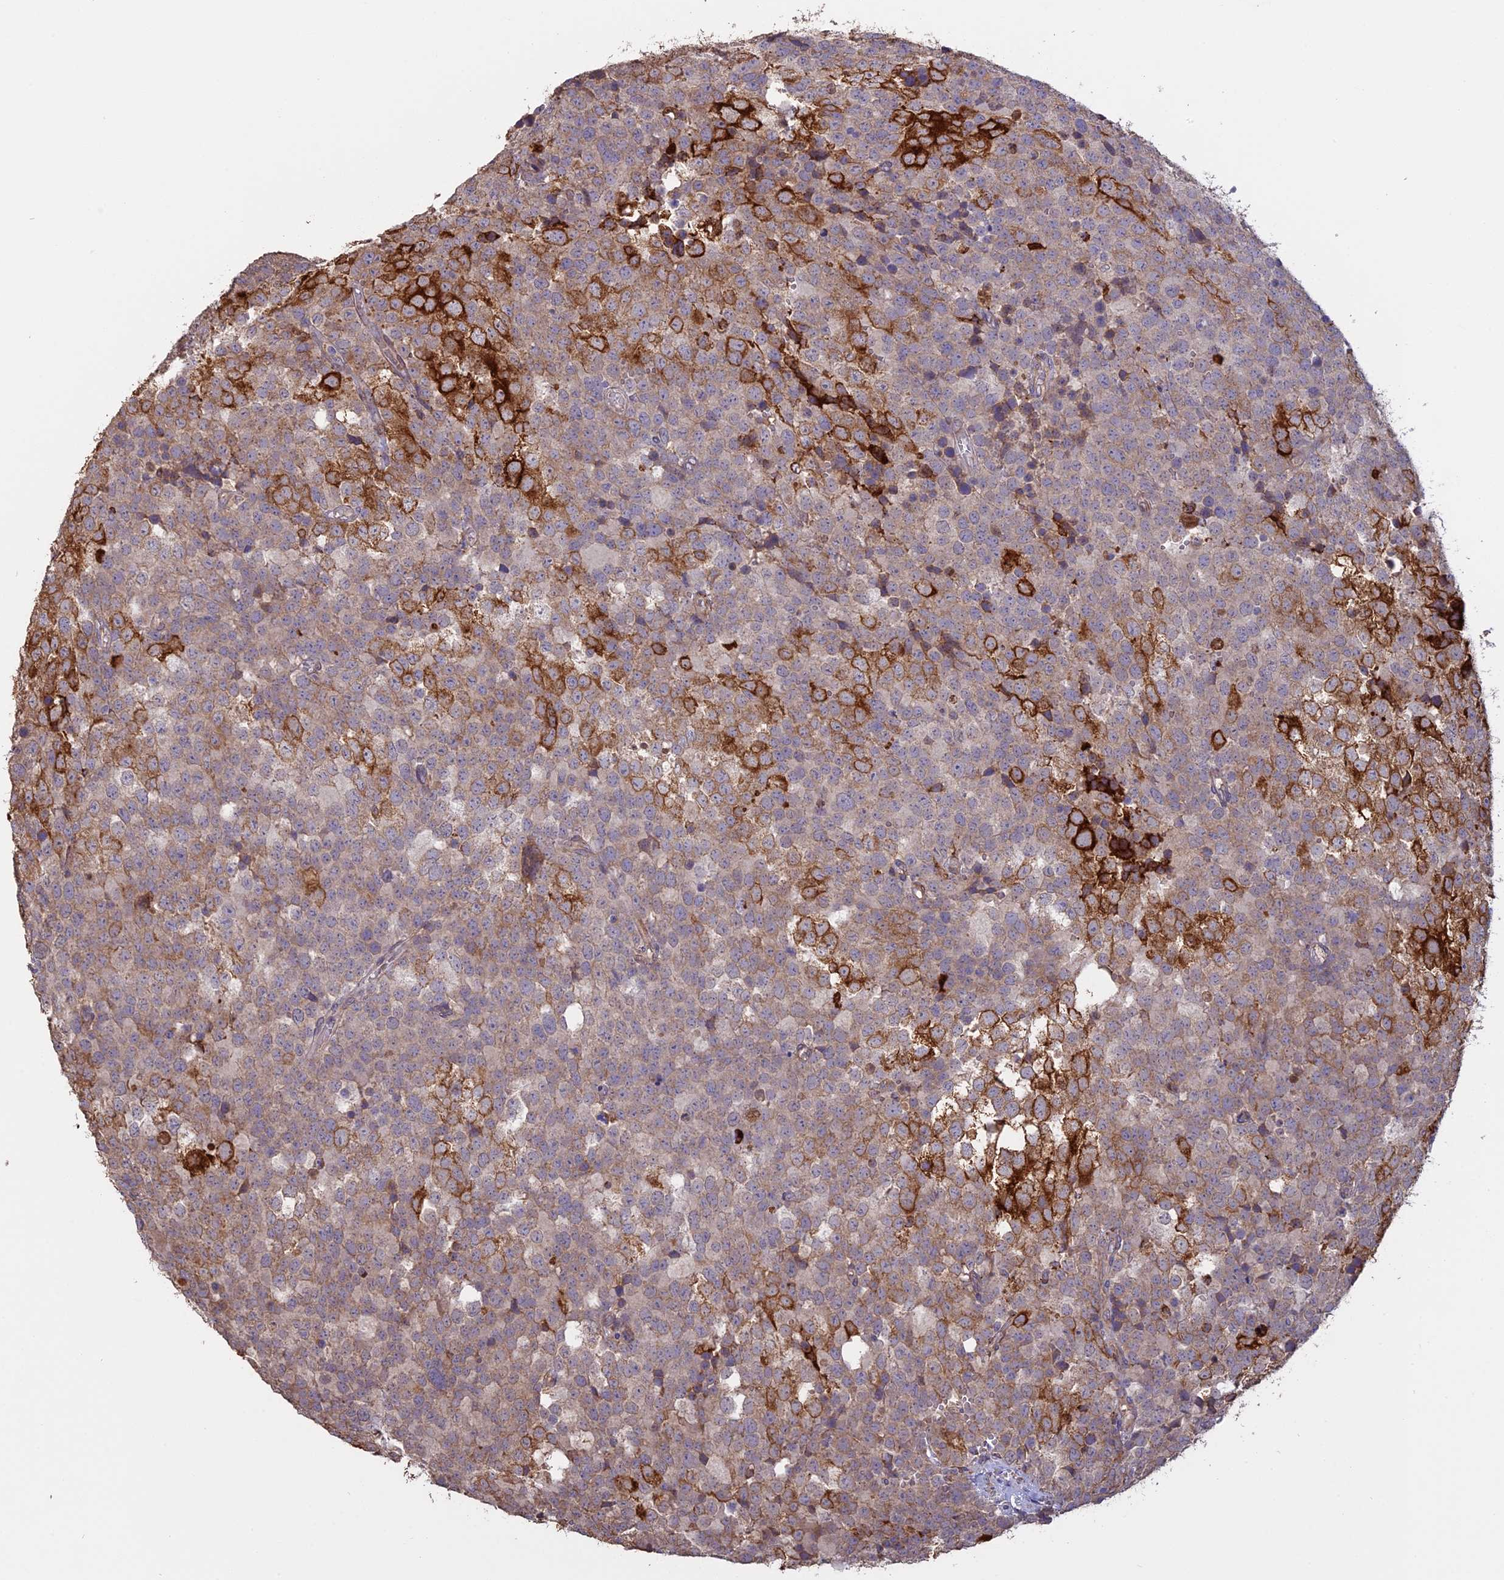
{"staining": {"intensity": "strong", "quantity": "<25%", "location": "cytoplasmic/membranous"}, "tissue": "testis cancer", "cell_type": "Tumor cells", "image_type": "cancer", "snomed": [{"axis": "morphology", "description": "Seminoma, NOS"}, {"axis": "topography", "description": "Testis"}], "caption": "Strong cytoplasmic/membranous protein expression is seen in approximately <25% of tumor cells in testis cancer.", "gene": "PPIC", "patient": {"sex": "male", "age": 71}}